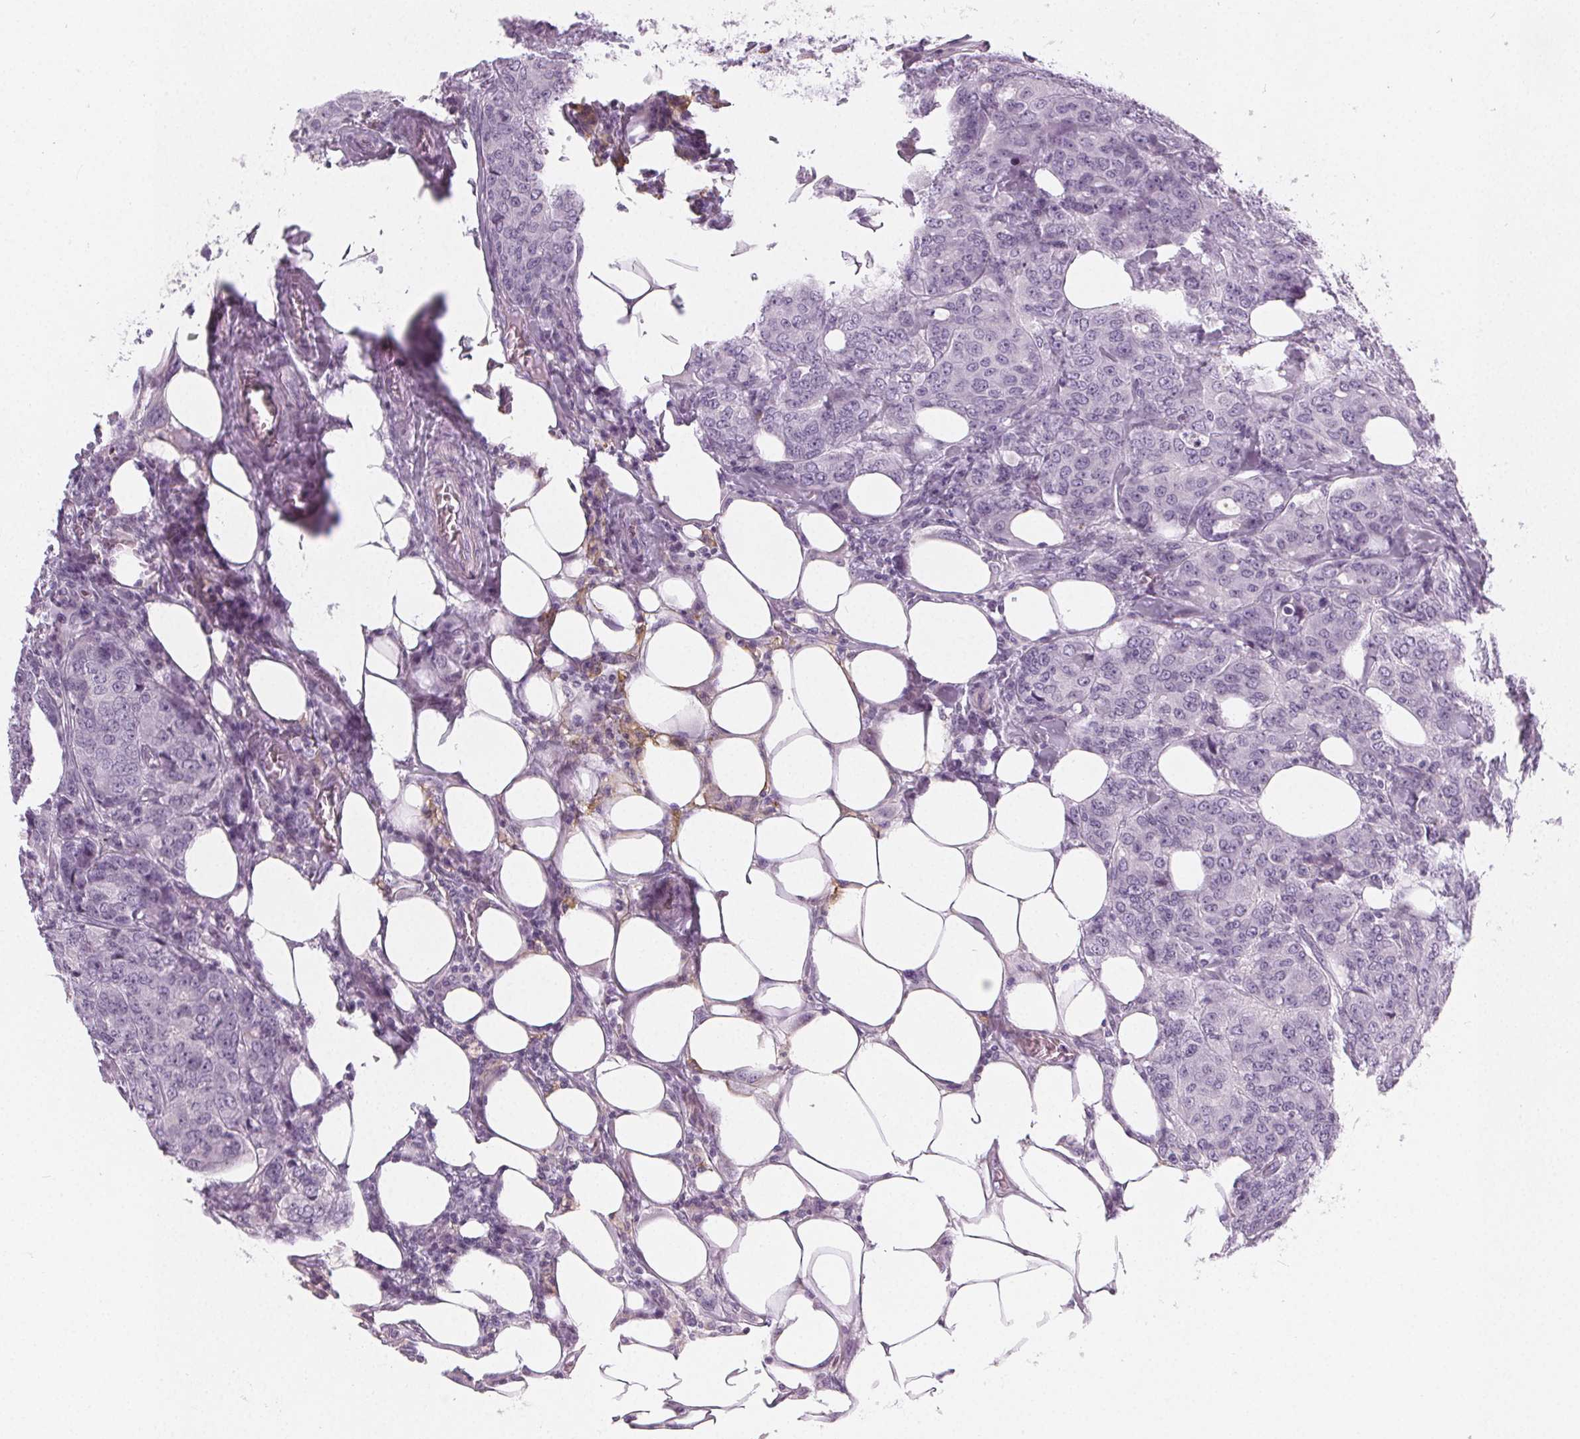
{"staining": {"intensity": "negative", "quantity": "none", "location": "none"}, "tissue": "breast cancer", "cell_type": "Tumor cells", "image_type": "cancer", "snomed": [{"axis": "morphology", "description": "Duct carcinoma"}, {"axis": "topography", "description": "Breast"}], "caption": "The immunohistochemistry (IHC) image has no significant staining in tumor cells of invasive ductal carcinoma (breast) tissue. (DAB (3,3'-diaminobenzidine) IHC visualized using brightfield microscopy, high magnification).", "gene": "SLC5A12", "patient": {"sex": "female", "age": 43}}